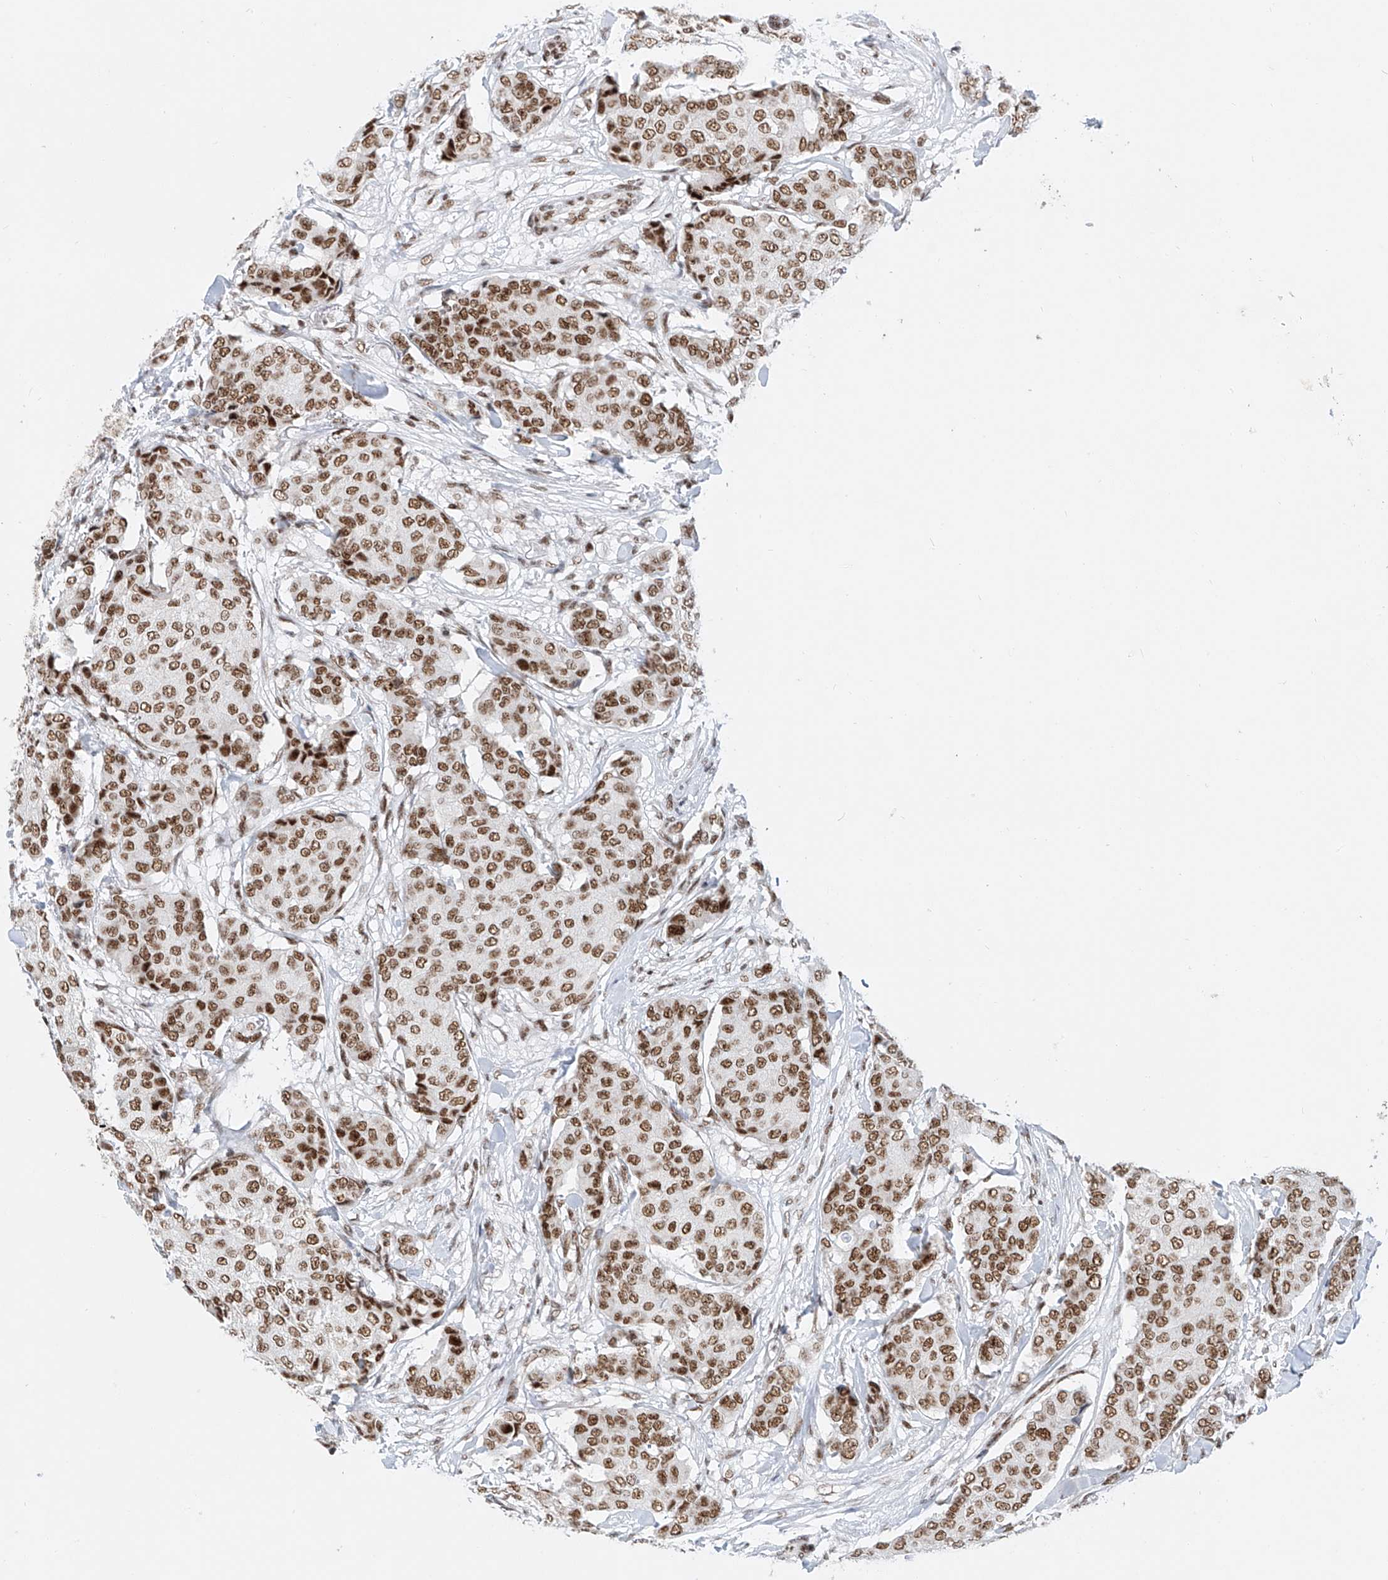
{"staining": {"intensity": "moderate", "quantity": ">75%", "location": "nuclear"}, "tissue": "breast cancer", "cell_type": "Tumor cells", "image_type": "cancer", "snomed": [{"axis": "morphology", "description": "Duct carcinoma"}, {"axis": "topography", "description": "Breast"}], "caption": "Human breast cancer stained with a protein marker reveals moderate staining in tumor cells.", "gene": "TAF4", "patient": {"sex": "female", "age": 75}}